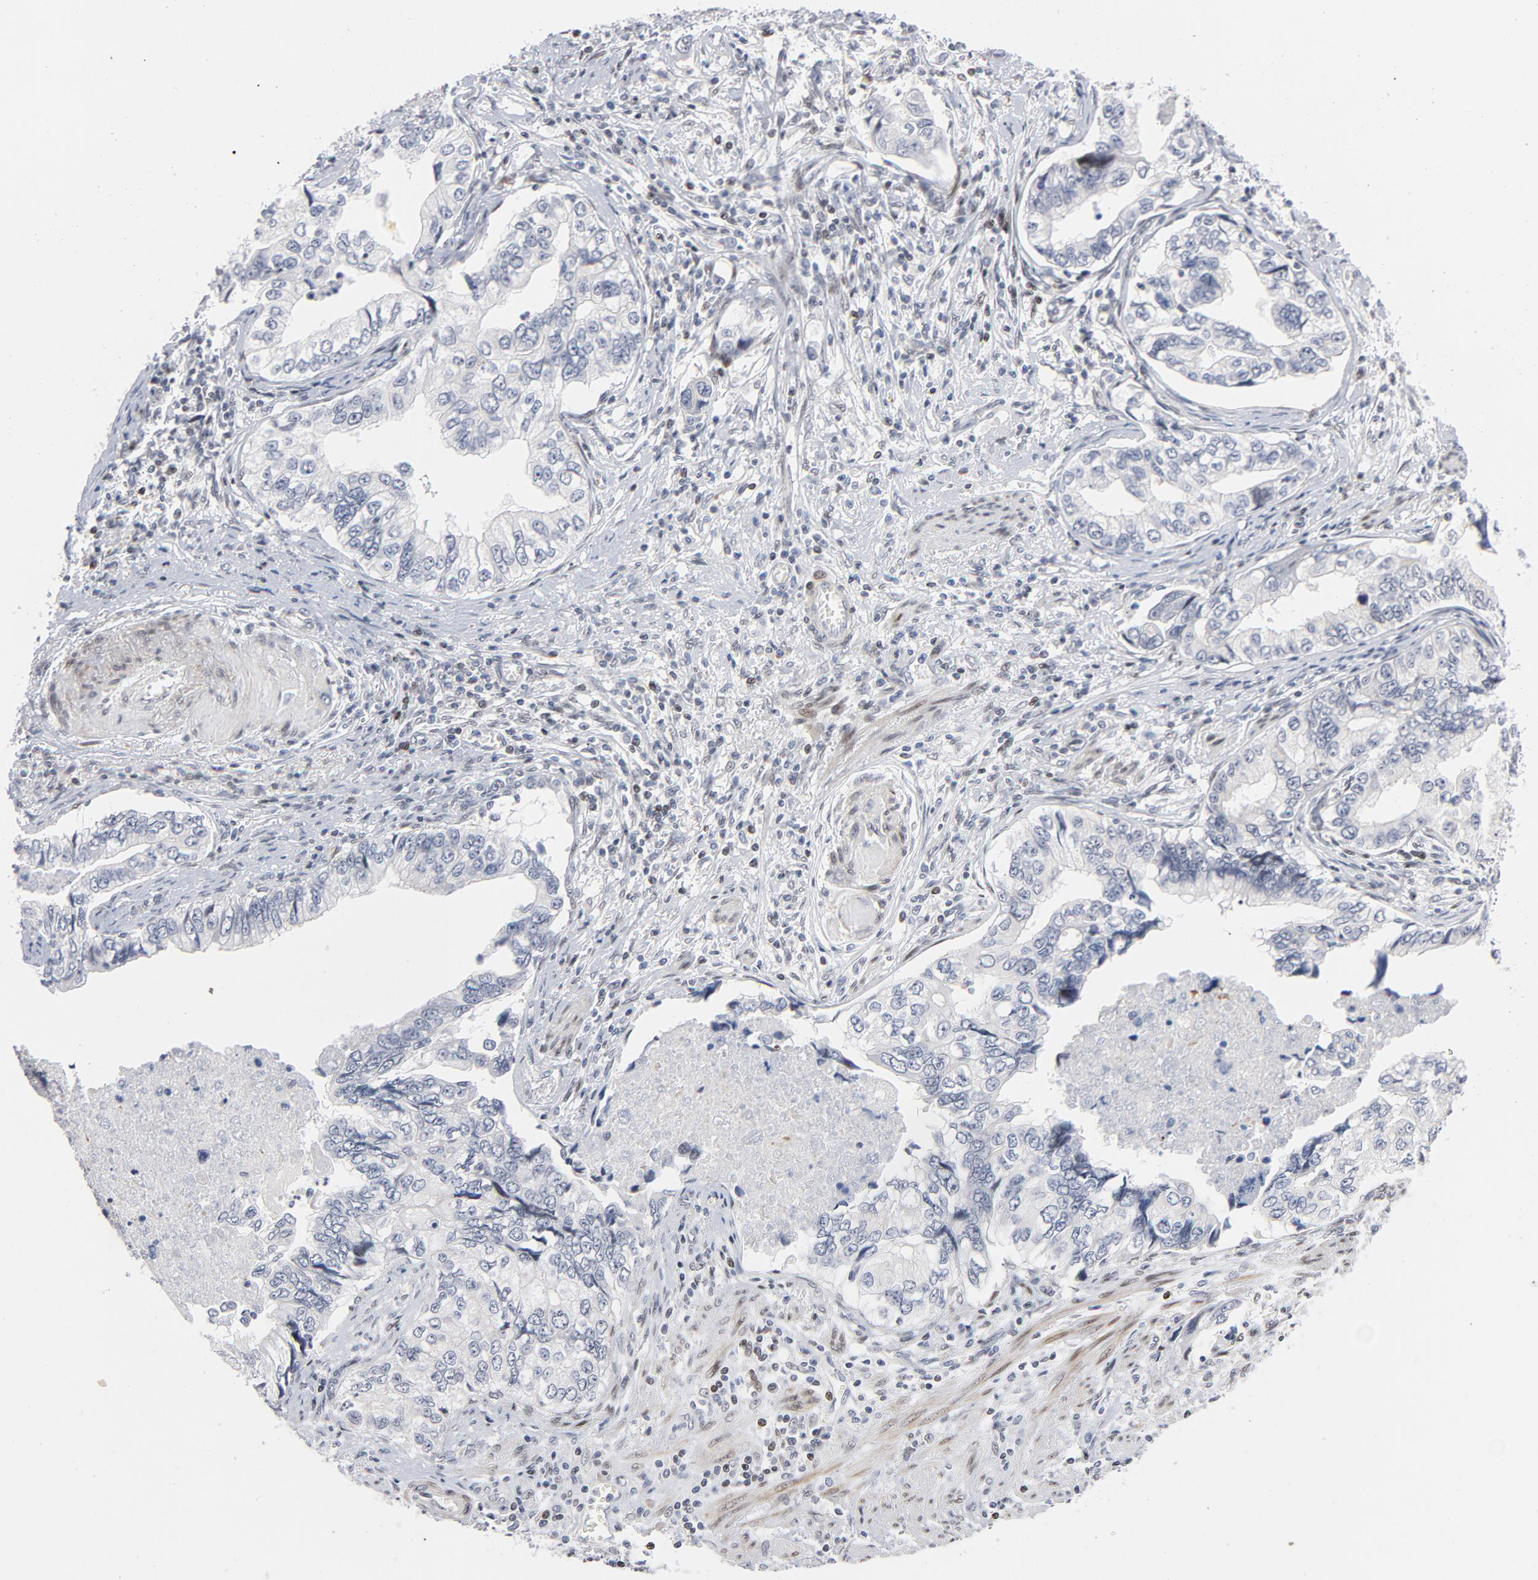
{"staining": {"intensity": "negative", "quantity": "none", "location": "none"}, "tissue": "stomach cancer", "cell_type": "Tumor cells", "image_type": "cancer", "snomed": [{"axis": "morphology", "description": "Adenocarcinoma, NOS"}, {"axis": "topography", "description": "Pancreas"}, {"axis": "topography", "description": "Stomach, upper"}], "caption": "This is a photomicrograph of immunohistochemistry staining of stomach adenocarcinoma, which shows no staining in tumor cells.", "gene": "NFIC", "patient": {"sex": "male", "age": 77}}